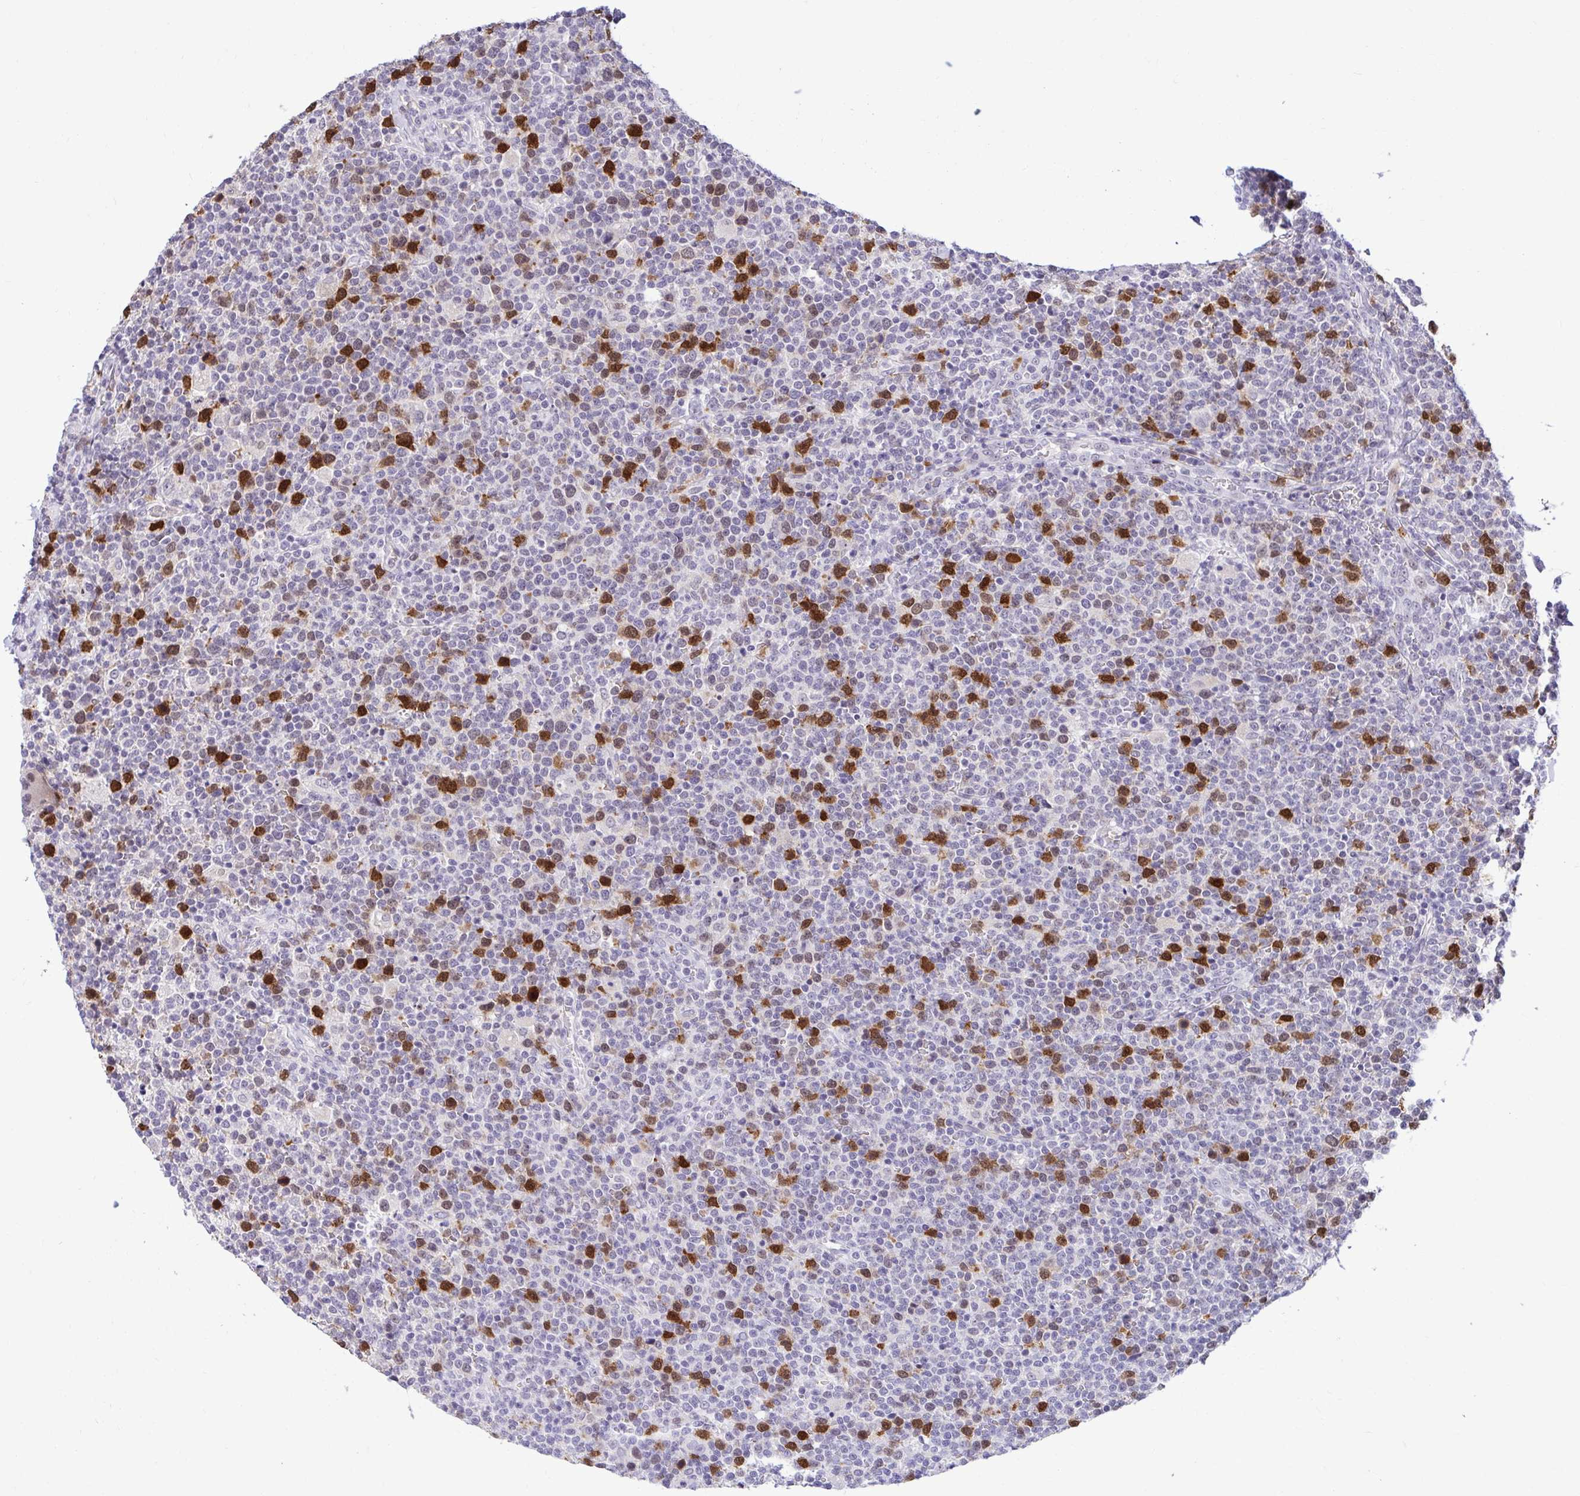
{"staining": {"intensity": "strong", "quantity": "25%-75%", "location": "cytoplasmic/membranous,nuclear"}, "tissue": "lymphoma", "cell_type": "Tumor cells", "image_type": "cancer", "snomed": [{"axis": "morphology", "description": "Malignant lymphoma, non-Hodgkin's type, High grade"}, {"axis": "topography", "description": "Lymph node"}], "caption": "The histopathology image shows staining of malignant lymphoma, non-Hodgkin's type (high-grade), revealing strong cytoplasmic/membranous and nuclear protein expression (brown color) within tumor cells. The staining was performed using DAB (3,3'-diaminobenzidine), with brown indicating positive protein expression. Nuclei are stained blue with hematoxylin.", "gene": "CDC20", "patient": {"sex": "male", "age": 61}}